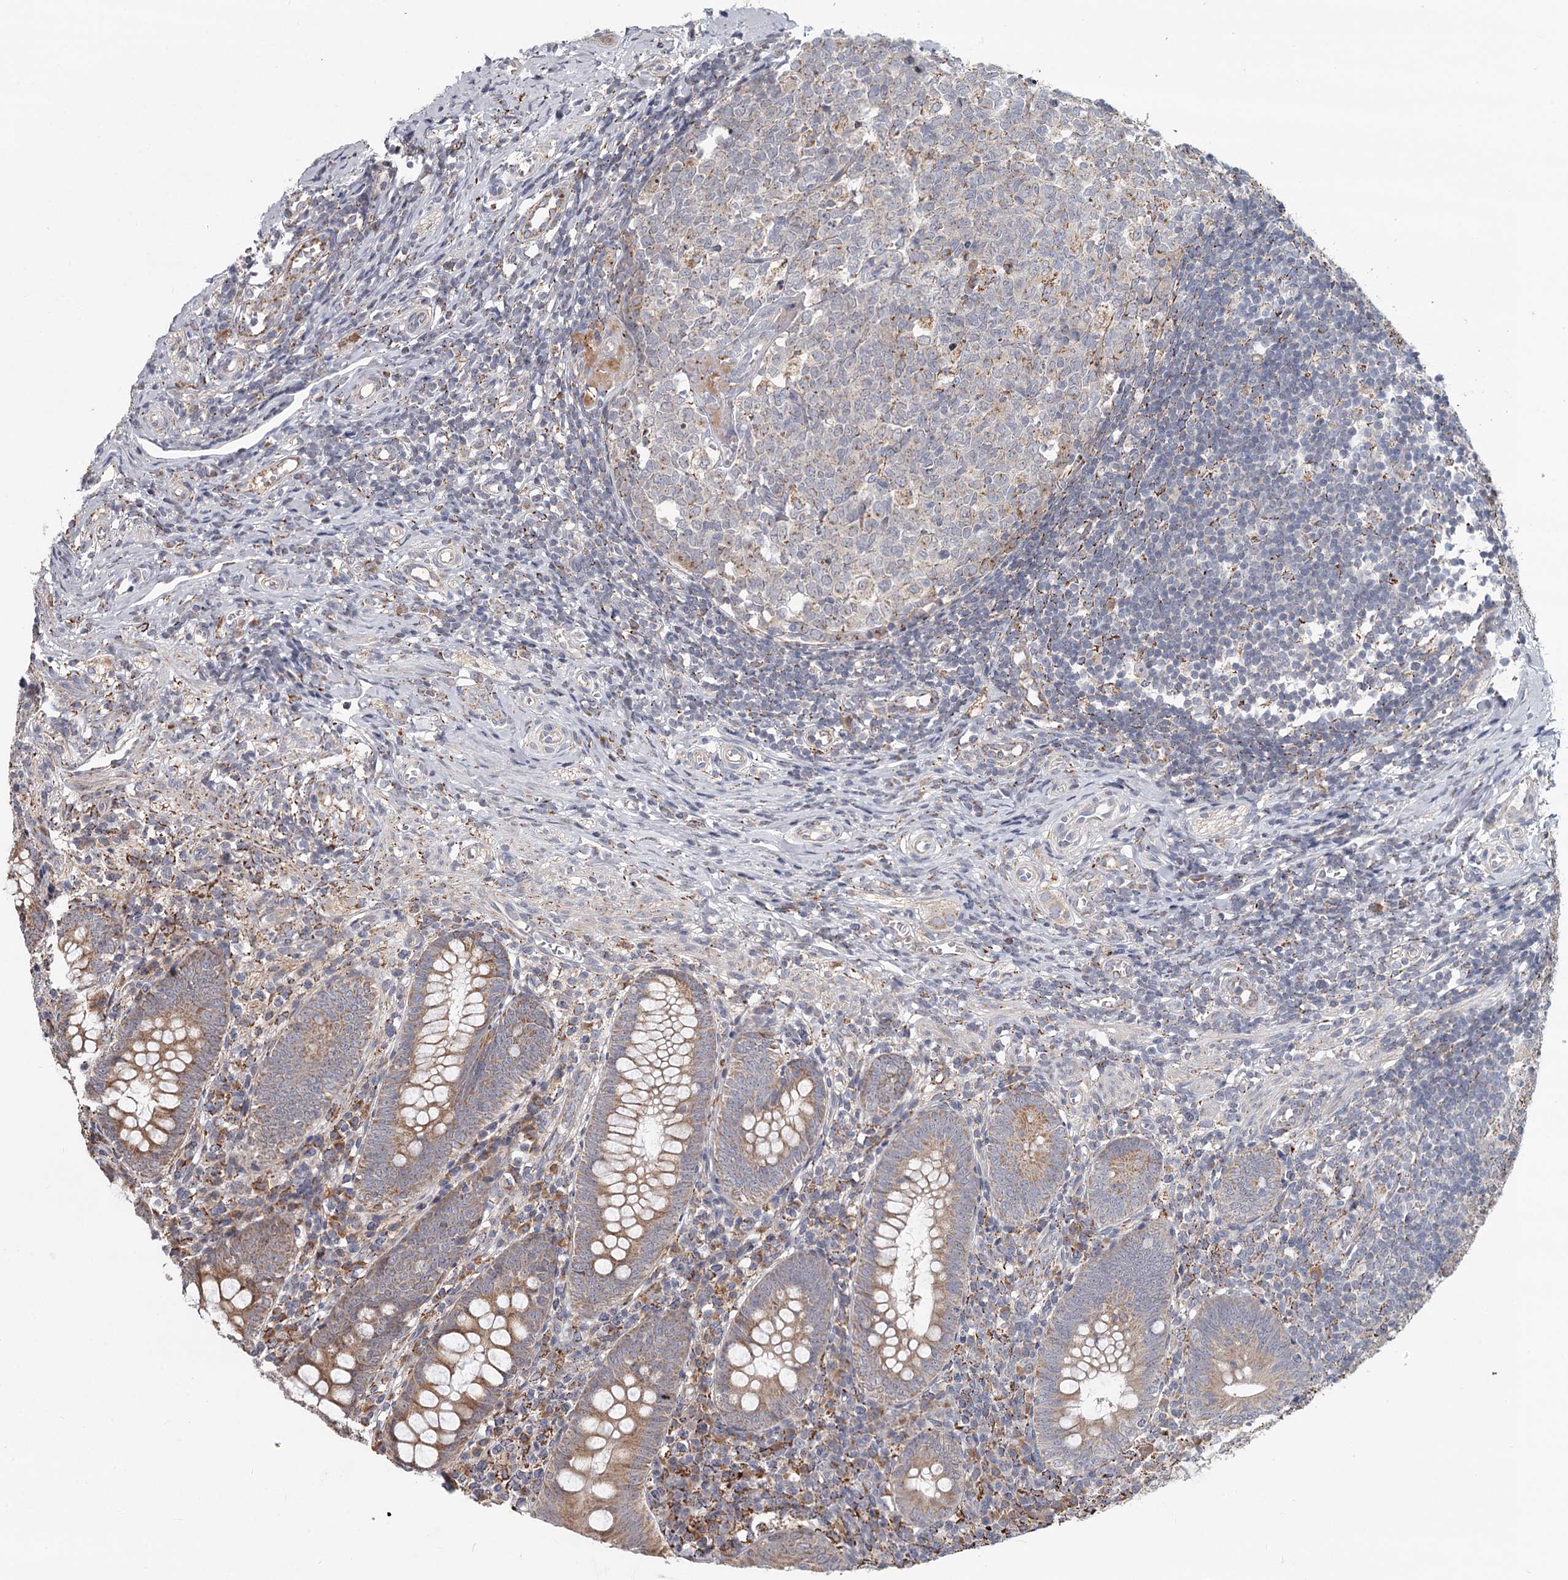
{"staining": {"intensity": "moderate", "quantity": ">75%", "location": "cytoplasmic/membranous"}, "tissue": "appendix", "cell_type": "Glandular cells", "image_type": "normal", "snomed": [{"axis": "morphology", "description": "Normal tissue, NOS"}, {"axis": "topography", "description": "Appendix"}], "caption": "IHC micrograph of benign human appendix stained for a protein (brown), which exhibits medium levels of moderate cytoplasmic/membranous staining in approximately >75% of glandular cells.", "gene": "CDC123", "patient": {"sex": "male", "age": 14}}